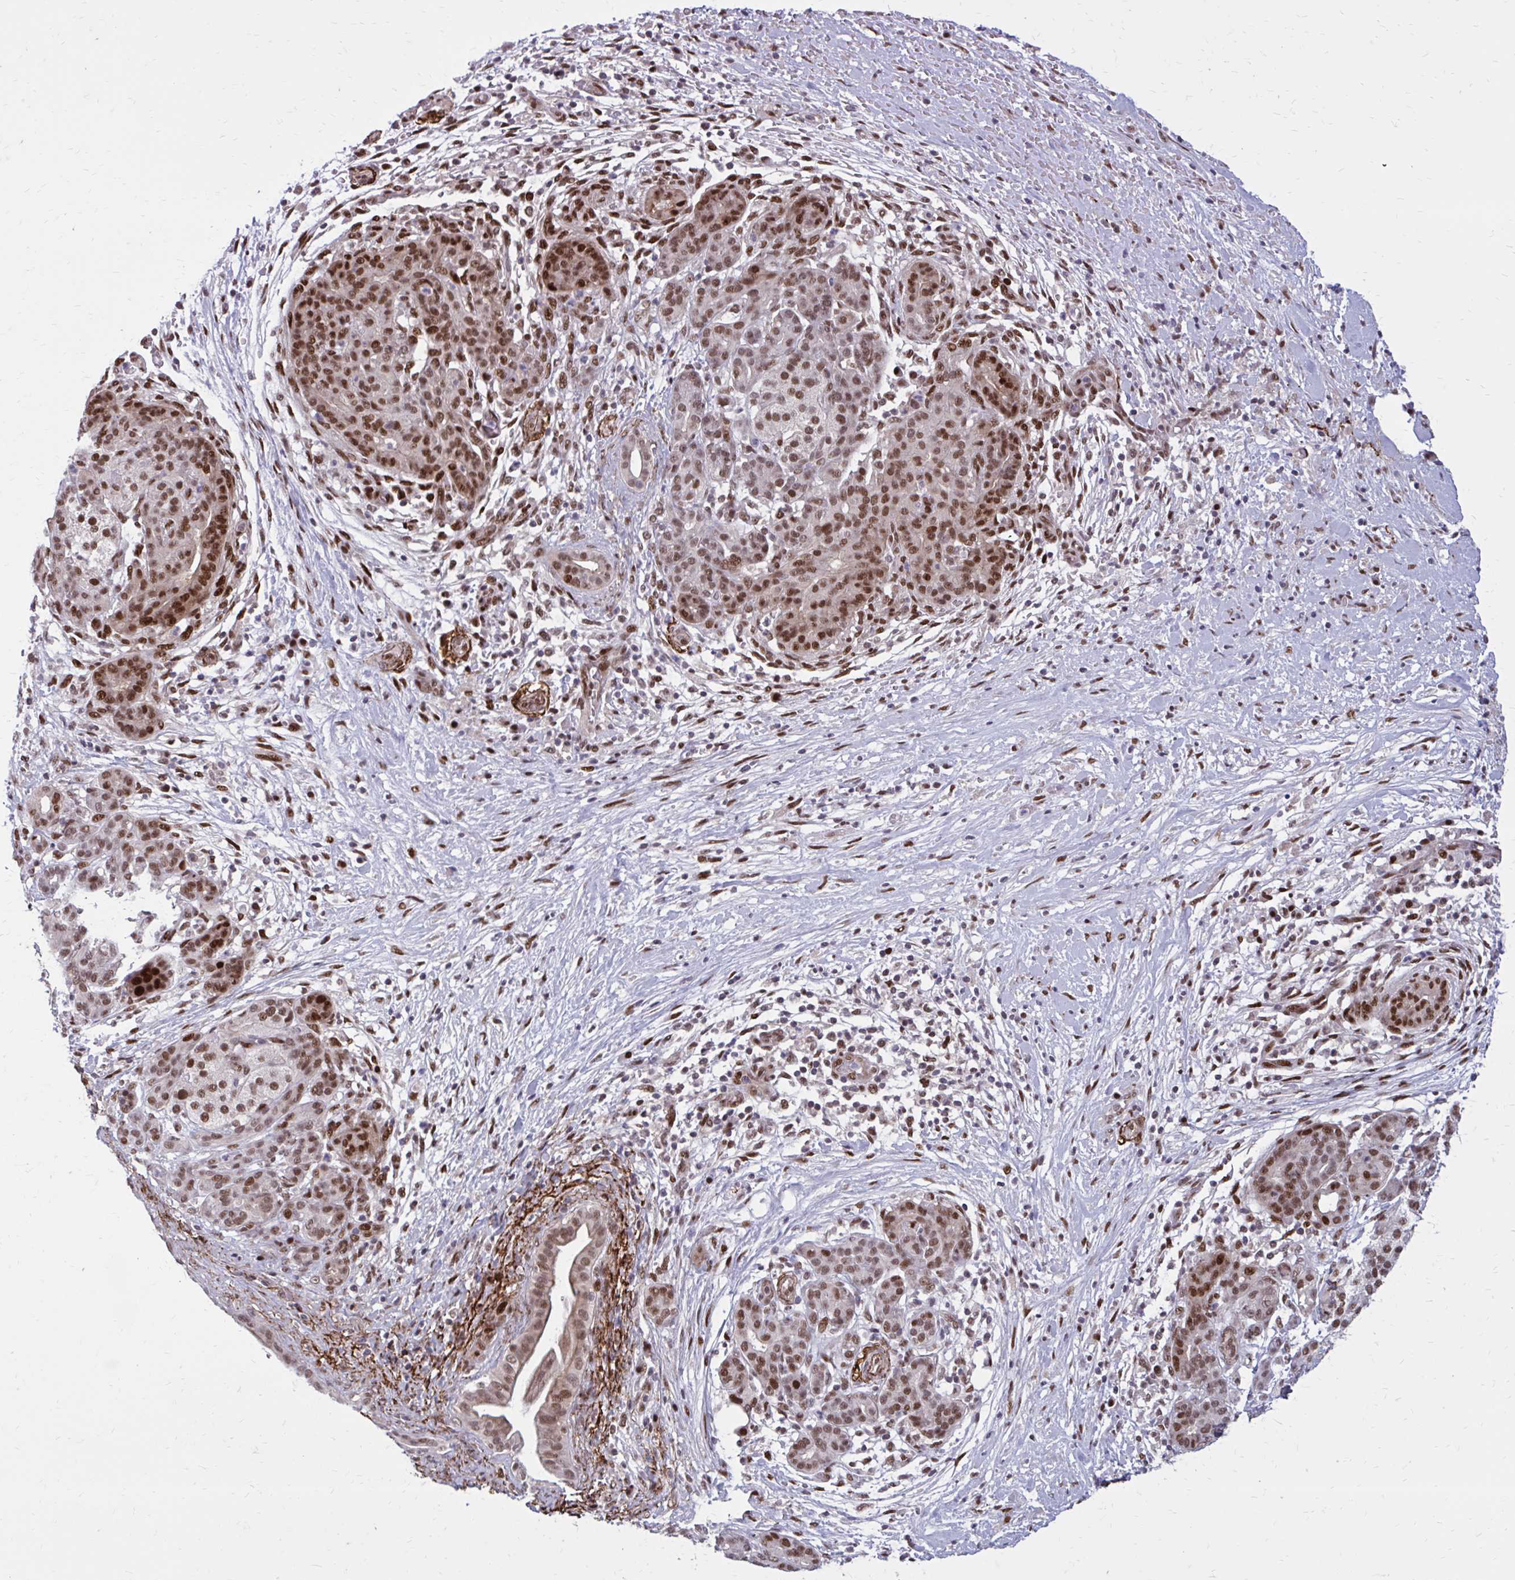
{"staining": {"intensity": "moderate", "quantity": ">75%", "location": "nuclear"}, "tissue": "pancreatic cancer", "cell_type": "Tumor cells", "image_type": "cancer", "snomed": [{"axis": "morphology", "description": "Adenocarcinoma, NOS"}, {"axis": "topography", "description": "Pancreas"}], "caption": "Approximately >75% of tumor cells in human pancreatic cancer (adenocarcinoma) reveal moderate nuclear protein staining as visualized by brown immunohistochemical staining.", "gene": "PSME4", "patient": {"sex": "male", "age": 44}}